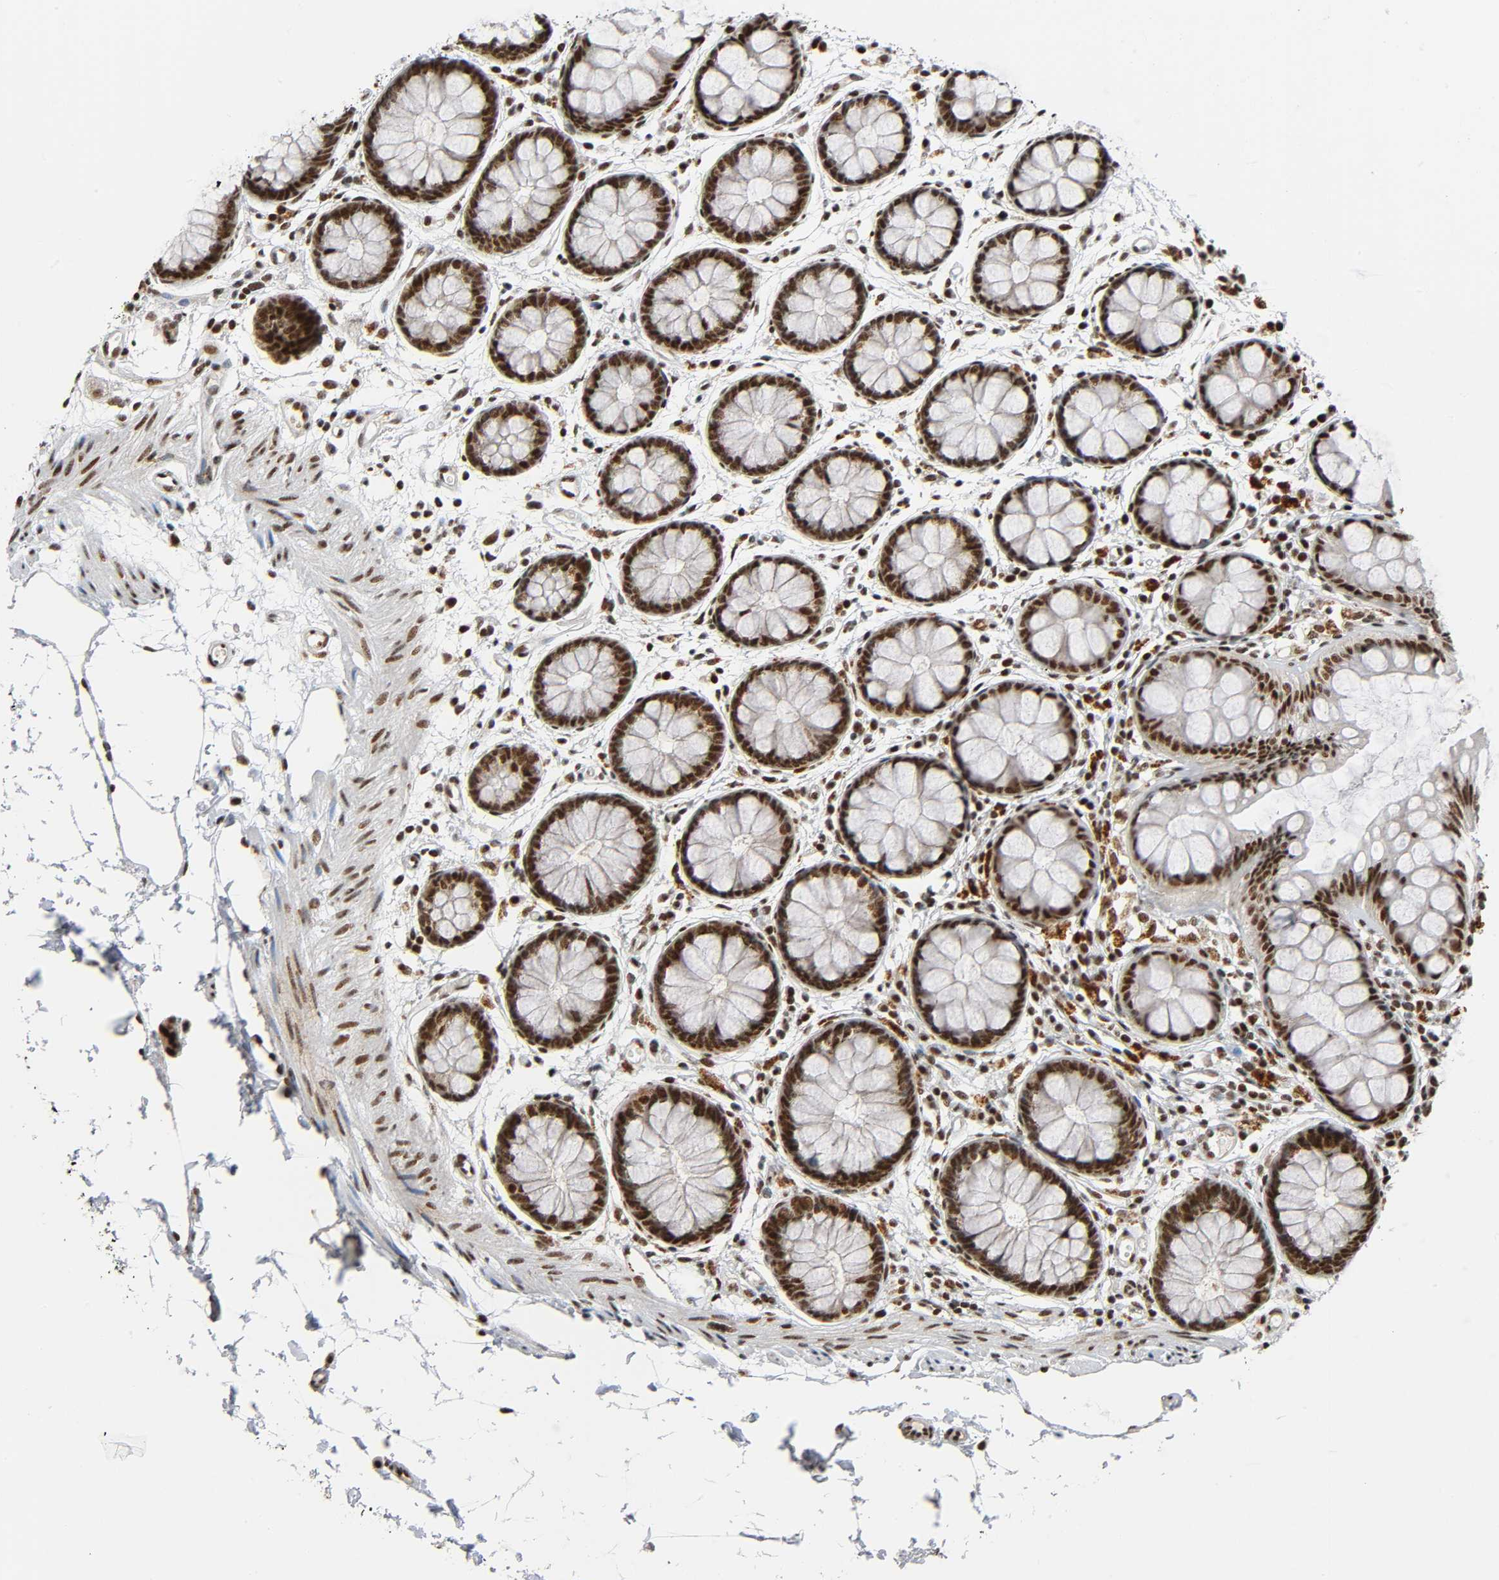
{"staining": {"intensity": "strong", "quantity": ">75%", "location": "nuclear"}, "tissue": "rectum", "cell_type": "Glandular cells", "image_type": "normal", "snomed": [{"axis": "morphology", "description": "Normal tissue, NOS"}, {"axis": "topography", "description": "Rectum"}], "caption": "Immunohistochemical staining of benign human rectum displays strong nuclear protein expression in approximately >75% of glandular cells.", "gene": "CDK9", "patient": {"sex": "female", "age": 66}}